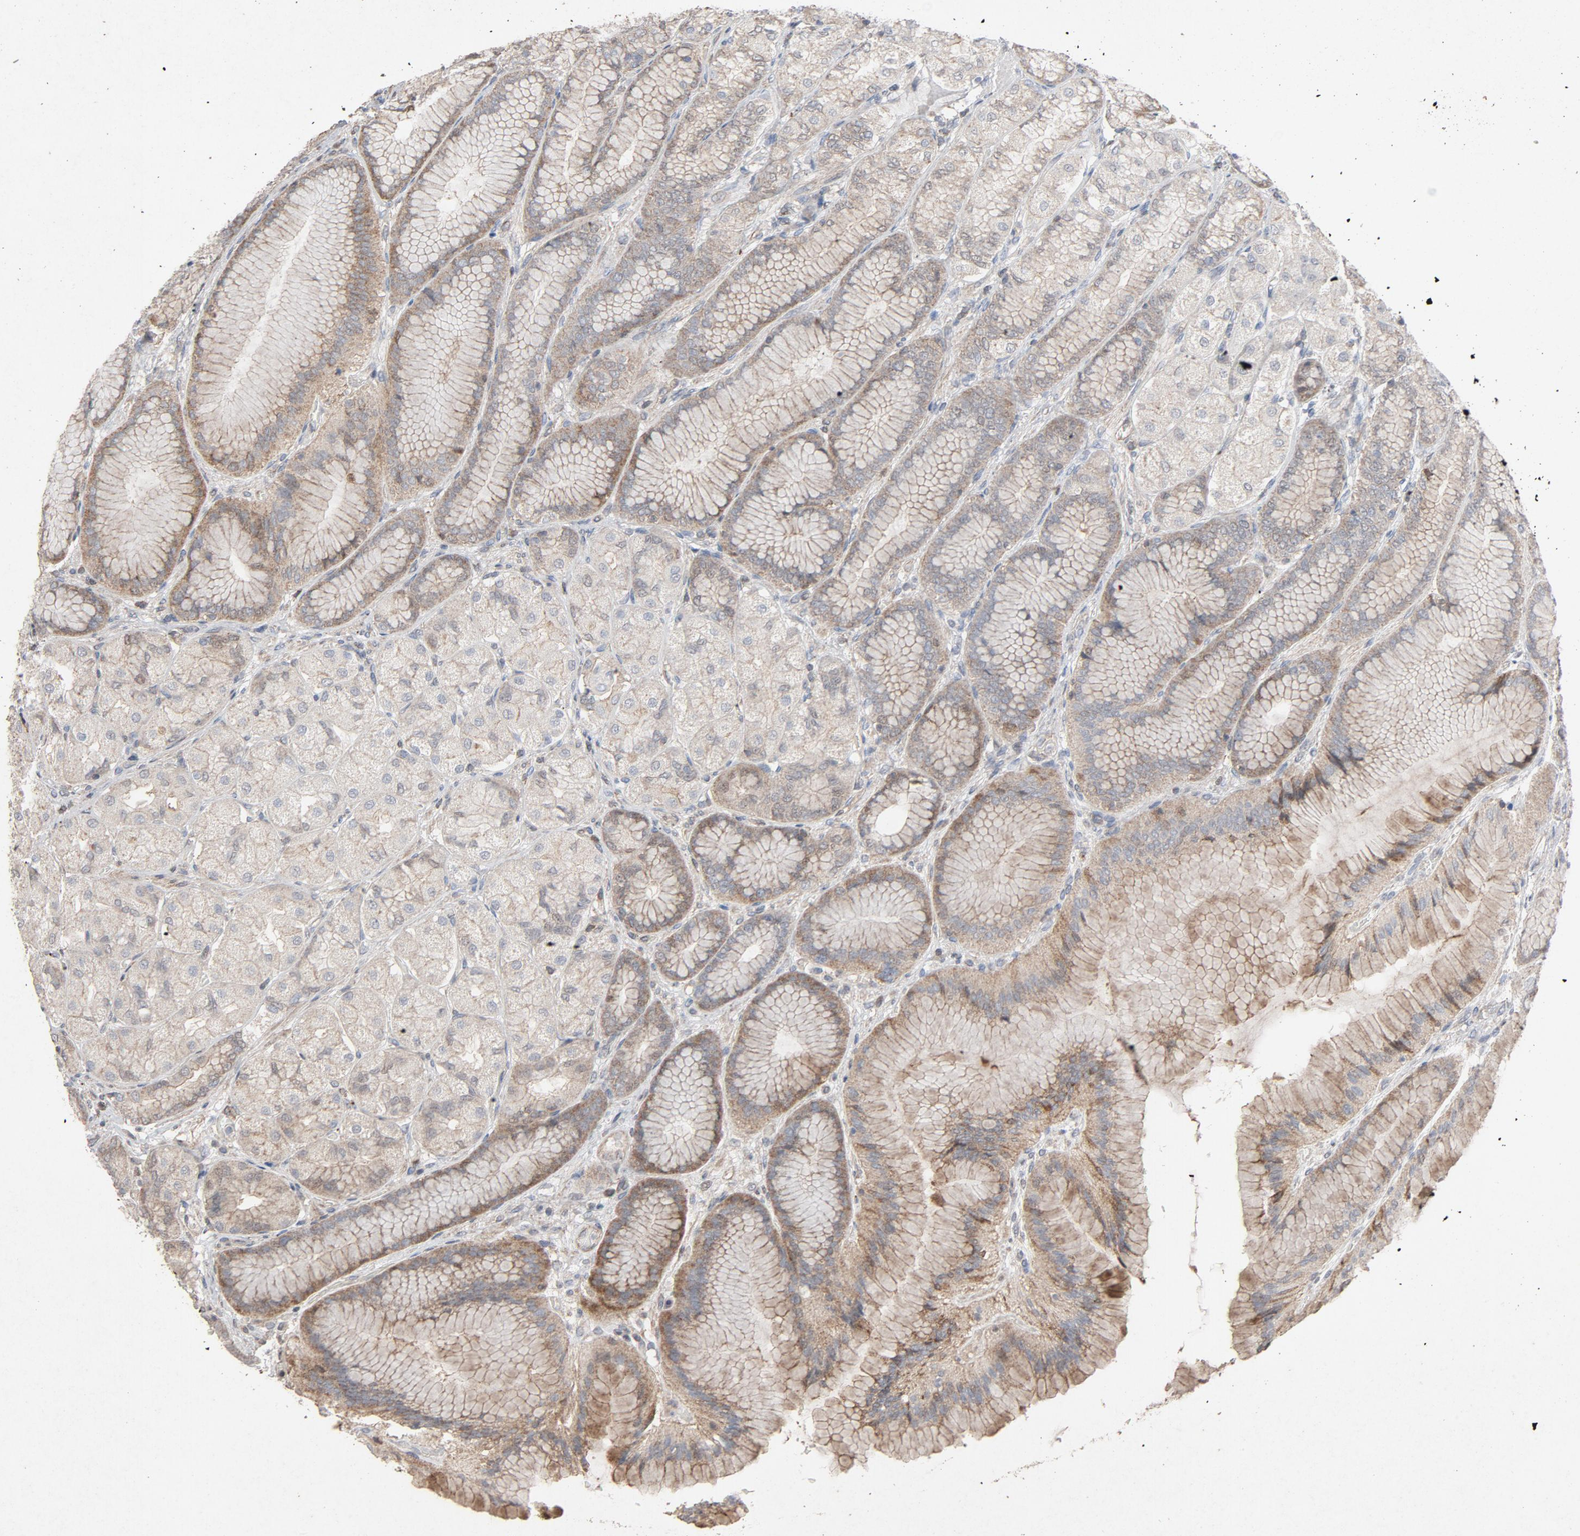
{"staining": {"intensity": "moderate", "quantity": "25%-75%", "location": "cytoplasmic/membranous"}, "tissue": "stomach", "cell_type": "Glandular cells", "image_type": "normal", "snomed": [{"axis": "morphology", "description": "Normal tissue, NOS"}, {"axis": "morphology", "description": "Adenocarcinoma, NOS"}, {"axis": "topography", "description": "Stomach"}, {"axis": "topography", "description": "Stomach, lower"}], "caption": "Protein staining reveals moderate cytoplasmic/membranous positivity in approximately 25%-75% of glandular cells in normal stomach. The staining was performed using DAB, with brown indicating positive protein expression. Nuclei are stained blue with hematoxylin.", "gene": "CDK6", "patient": {"sex": "female", "age": 65}}